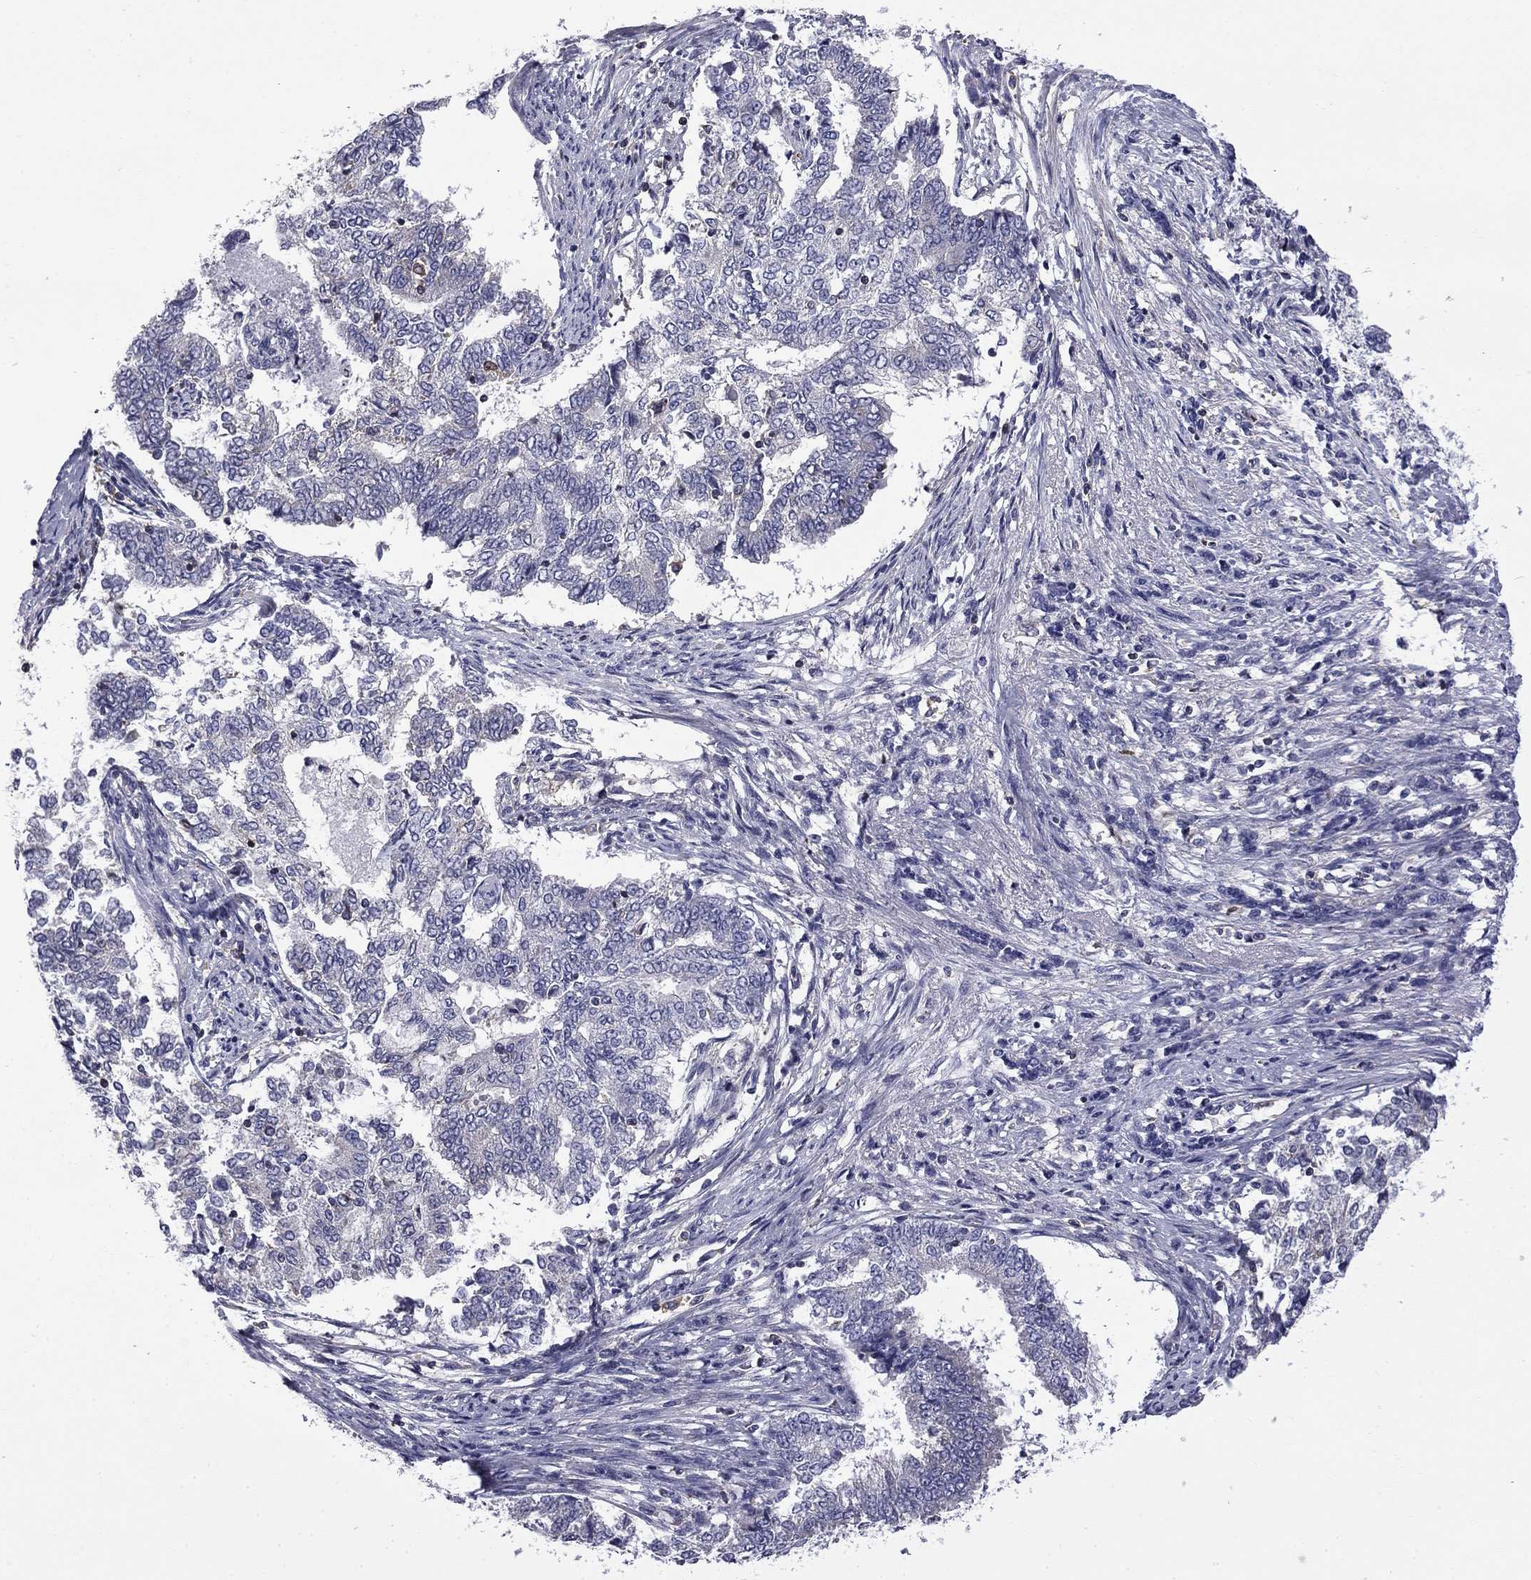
{"staining": {"intensity": "negative", "quantity": "none", "location": "none"}, "tissue": "endometrial cancer", "cell_type": "Tumor cells", "image_type": "cancer", "snomed": [{"axis": "morphology", "description": "Adenocarcinoma, NOS"}, {"axis": "topography", "description": "Endometrium"}], "caption": "High power microscopy histopathology image of an immunohistochemistry (IHC) micrograph of endometrial cancer, revealing no significant positivity in tumor cells.", "gene": "ARHGAP45", "patient": {"sex": "female", "age": 65}}